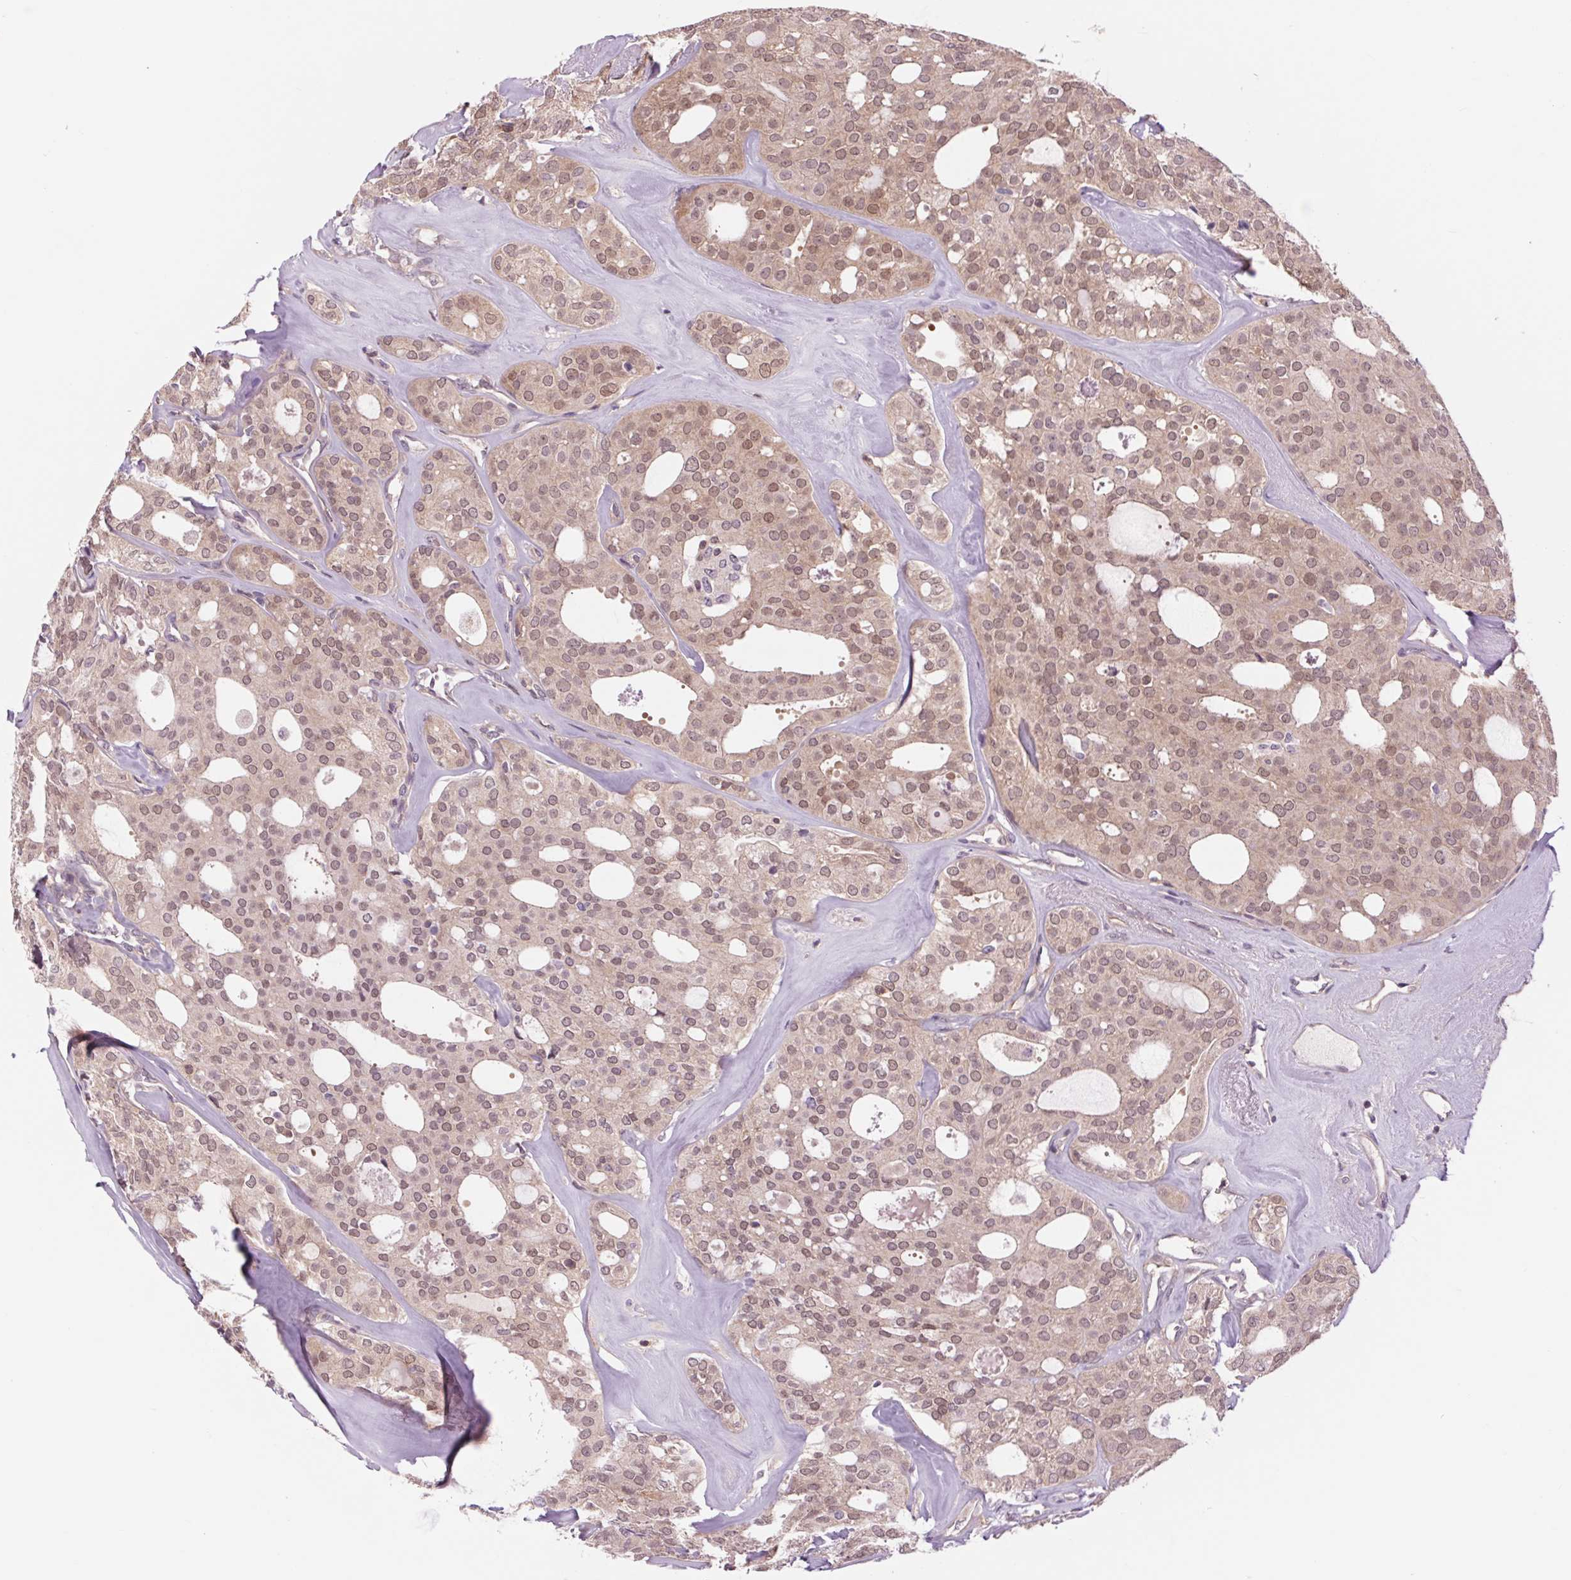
{"staining": {"intensity": "weak", "quantity": ">75%", "location": "cytoplasmic/membranous,nuclear"}, "tissue": "thyroid cancer", "cell_type": "Tumor cells", "image_type": "cancer", "snomed": [{"axis": "morphology", "description": "Follicular adenoma carcinoma, NOS"}, {"axis": "topography", "description": "Thyroid gland"}], "caption": "Immunohistochemical staining of human thyroid cancer (follicular adenoma carcinoma) displays low levels of weak cytoplasmic/membranous and nuclear expression in approximately >75% of tumor cells. (Stains: DAB in brown, nuclei in blue, Microscopy: brightfield microscopy at high magnification).", "gene": "SH3RF2", "patient": {"sex": "male", "age": 75}}